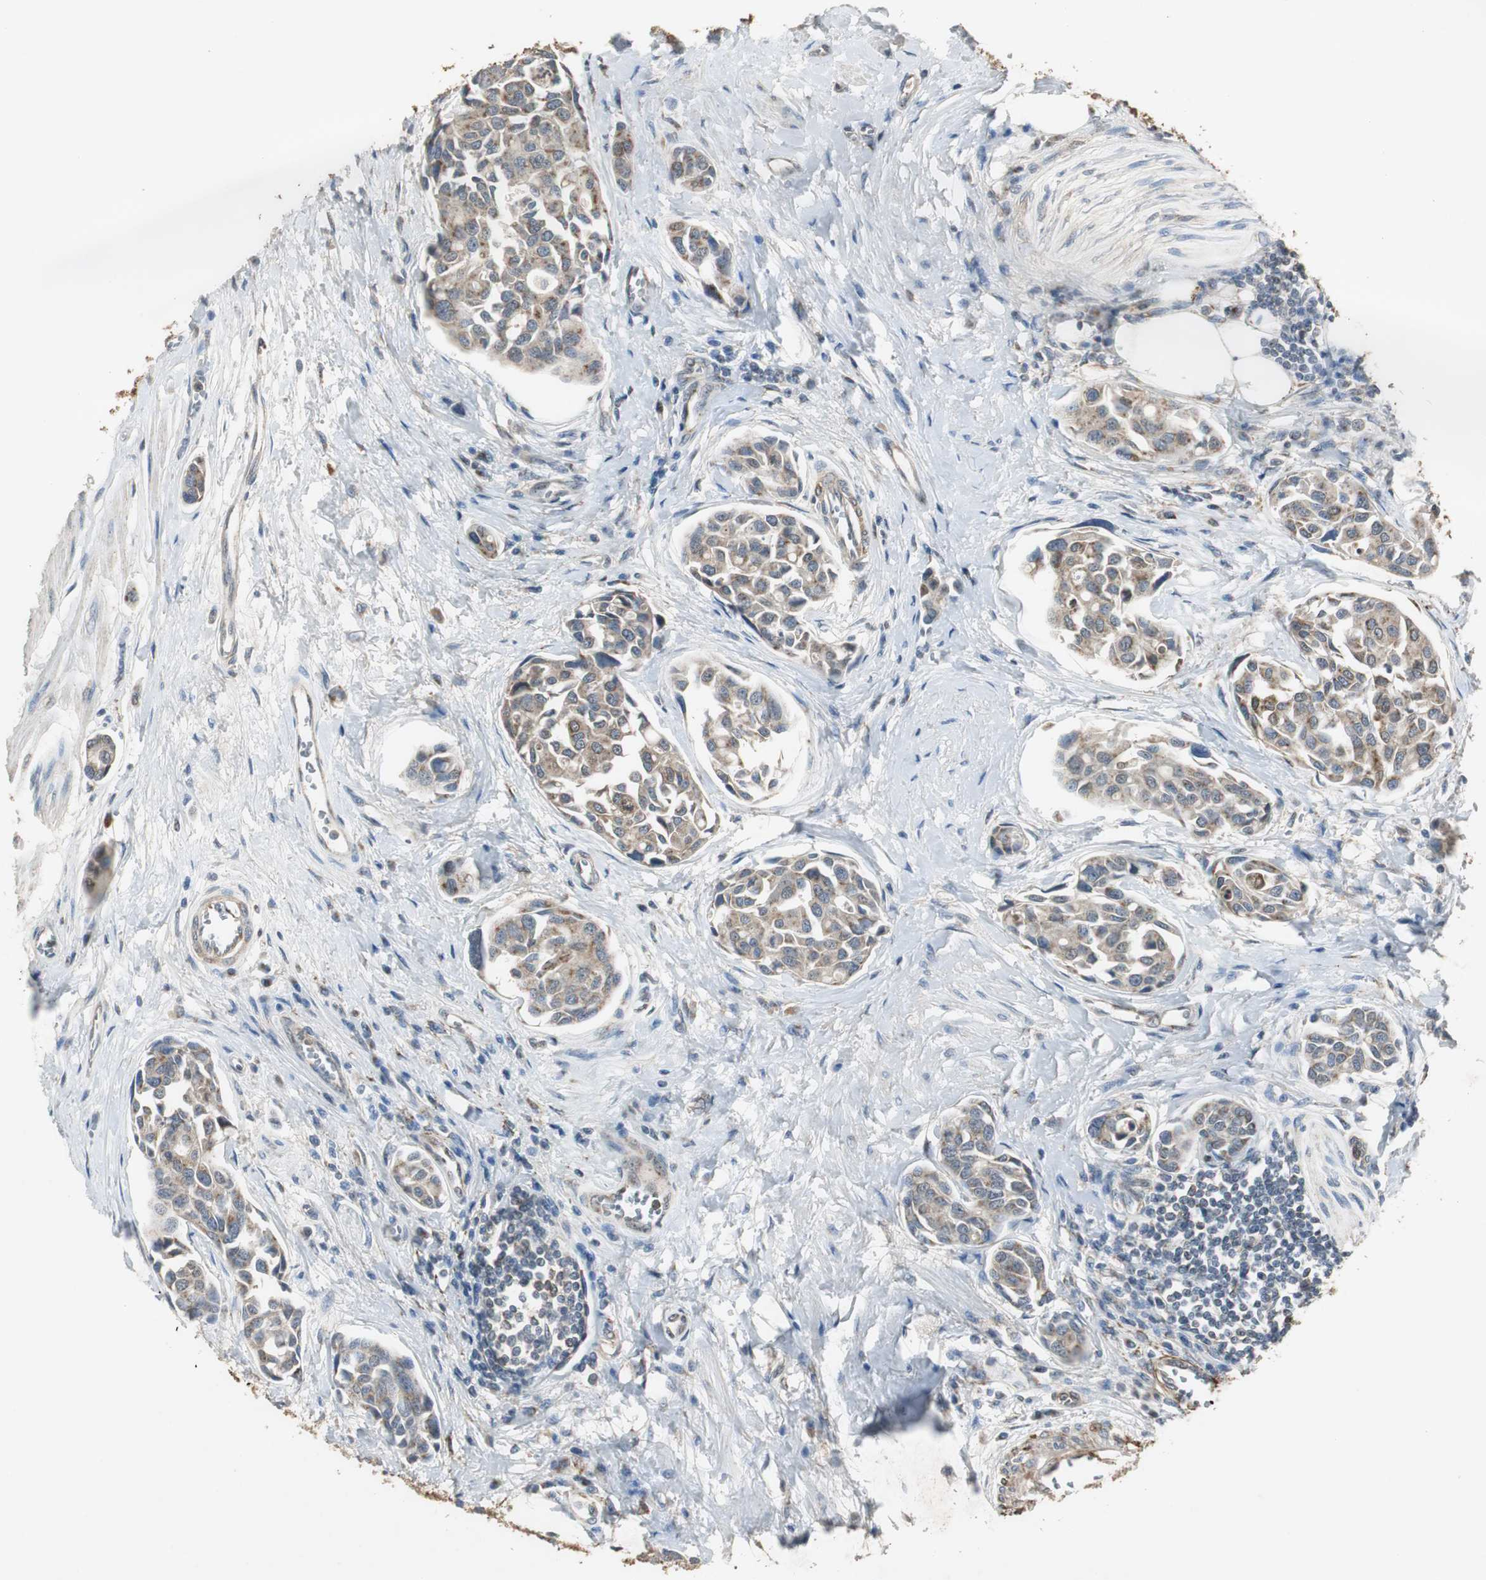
{"staining": {"intensity": "moderate", "quantity": ">75%", "location": "cytoplasmic/membranous"}, "tissue": "urothelial cancer", "cell_type": "Tumor cells", "image_type": "cancer", "snomed": [{"axis": "morphology", "description": "Urothelial carcinoma, High grade"}, {"axis": "topography", "description": "Urinary bladder"}], "caption": "Human urothelial cancer stained with a protein marker exhibits moderate staining in tumor cells.", "gene": "JTB", "patient": {"sex": "male", "age": 78}}